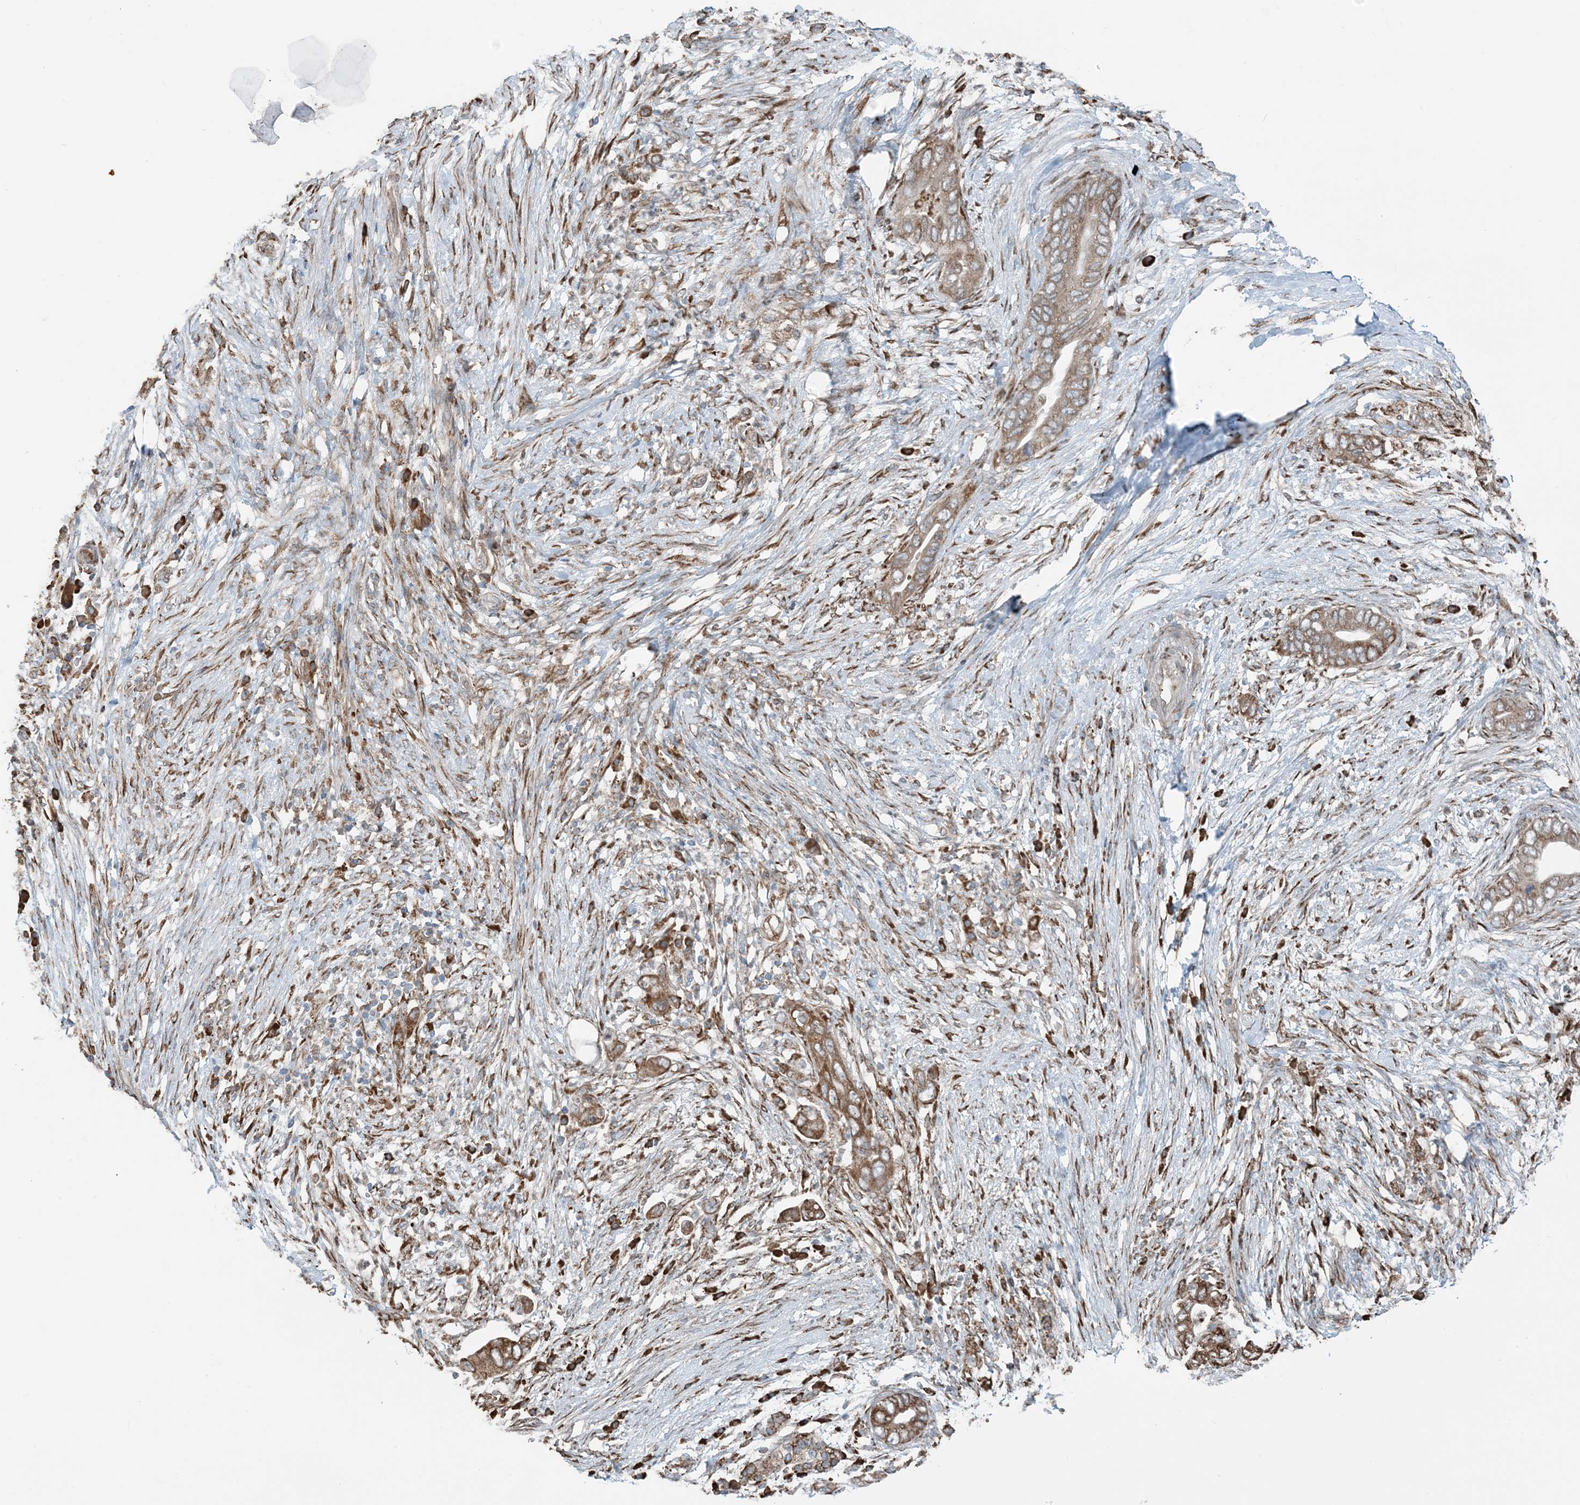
{"staining": {"intensity": "moderate", "quantity": ">75%", "location": "cytoplasmic/membranous"}, "tissue": "pancreatic cancer", "cell_type": "Tumor cells", "image_type": "cancer", "snomed": [{"axis": "morphology", "description": "Adenocarcinoma, NOS"}, {"axis": "topography", "description": "Pancreas"}], "caption": "This is an image of immunohistochemistry (IHC) staining of pancreatic cancer (adenocarcinoma), which shows moderate expression in the cytoplasmic/membranous of tumor cells.", "gene": "CERKL", "patient": {"sex": "male", "age": 75}}